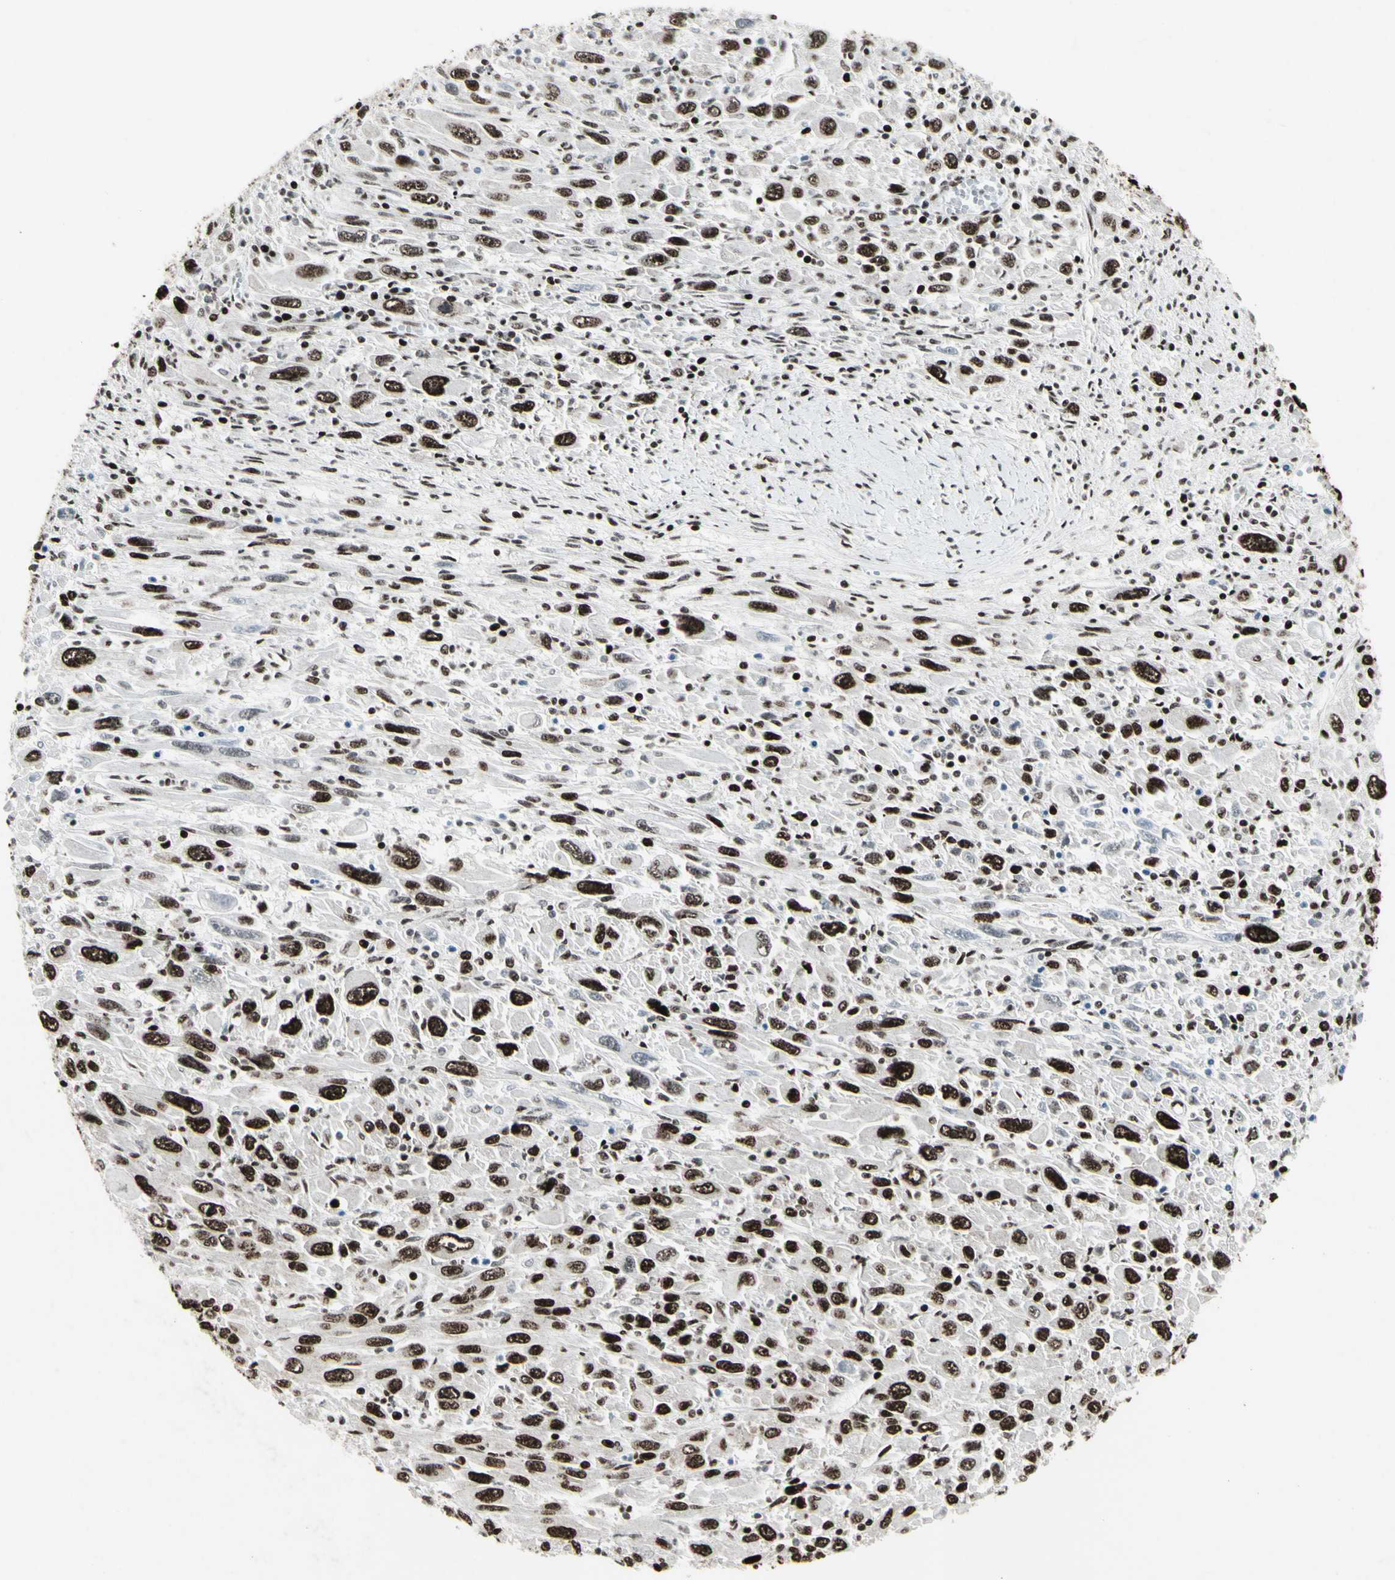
{"staining": {"intensity": "strong", "quantity": ">75%", "location": "nuclear"}, "tissue": "melanoma", "cell_type": "Tumor cells", "image_type": "cancer", "snomed": [{"axis": "morphology", "description": "Malignant melanoma, Metastatic site"}, {"axis": "topography", "description": "Skin"}], "caption": "This is an image of immunohistochemistry staining of malignant melanoma (metastatic site), which shows strong staining in the nuclear of tumor cells.", "gene": "U2AF2", "patient": {"sex": "female", "age": 56}}